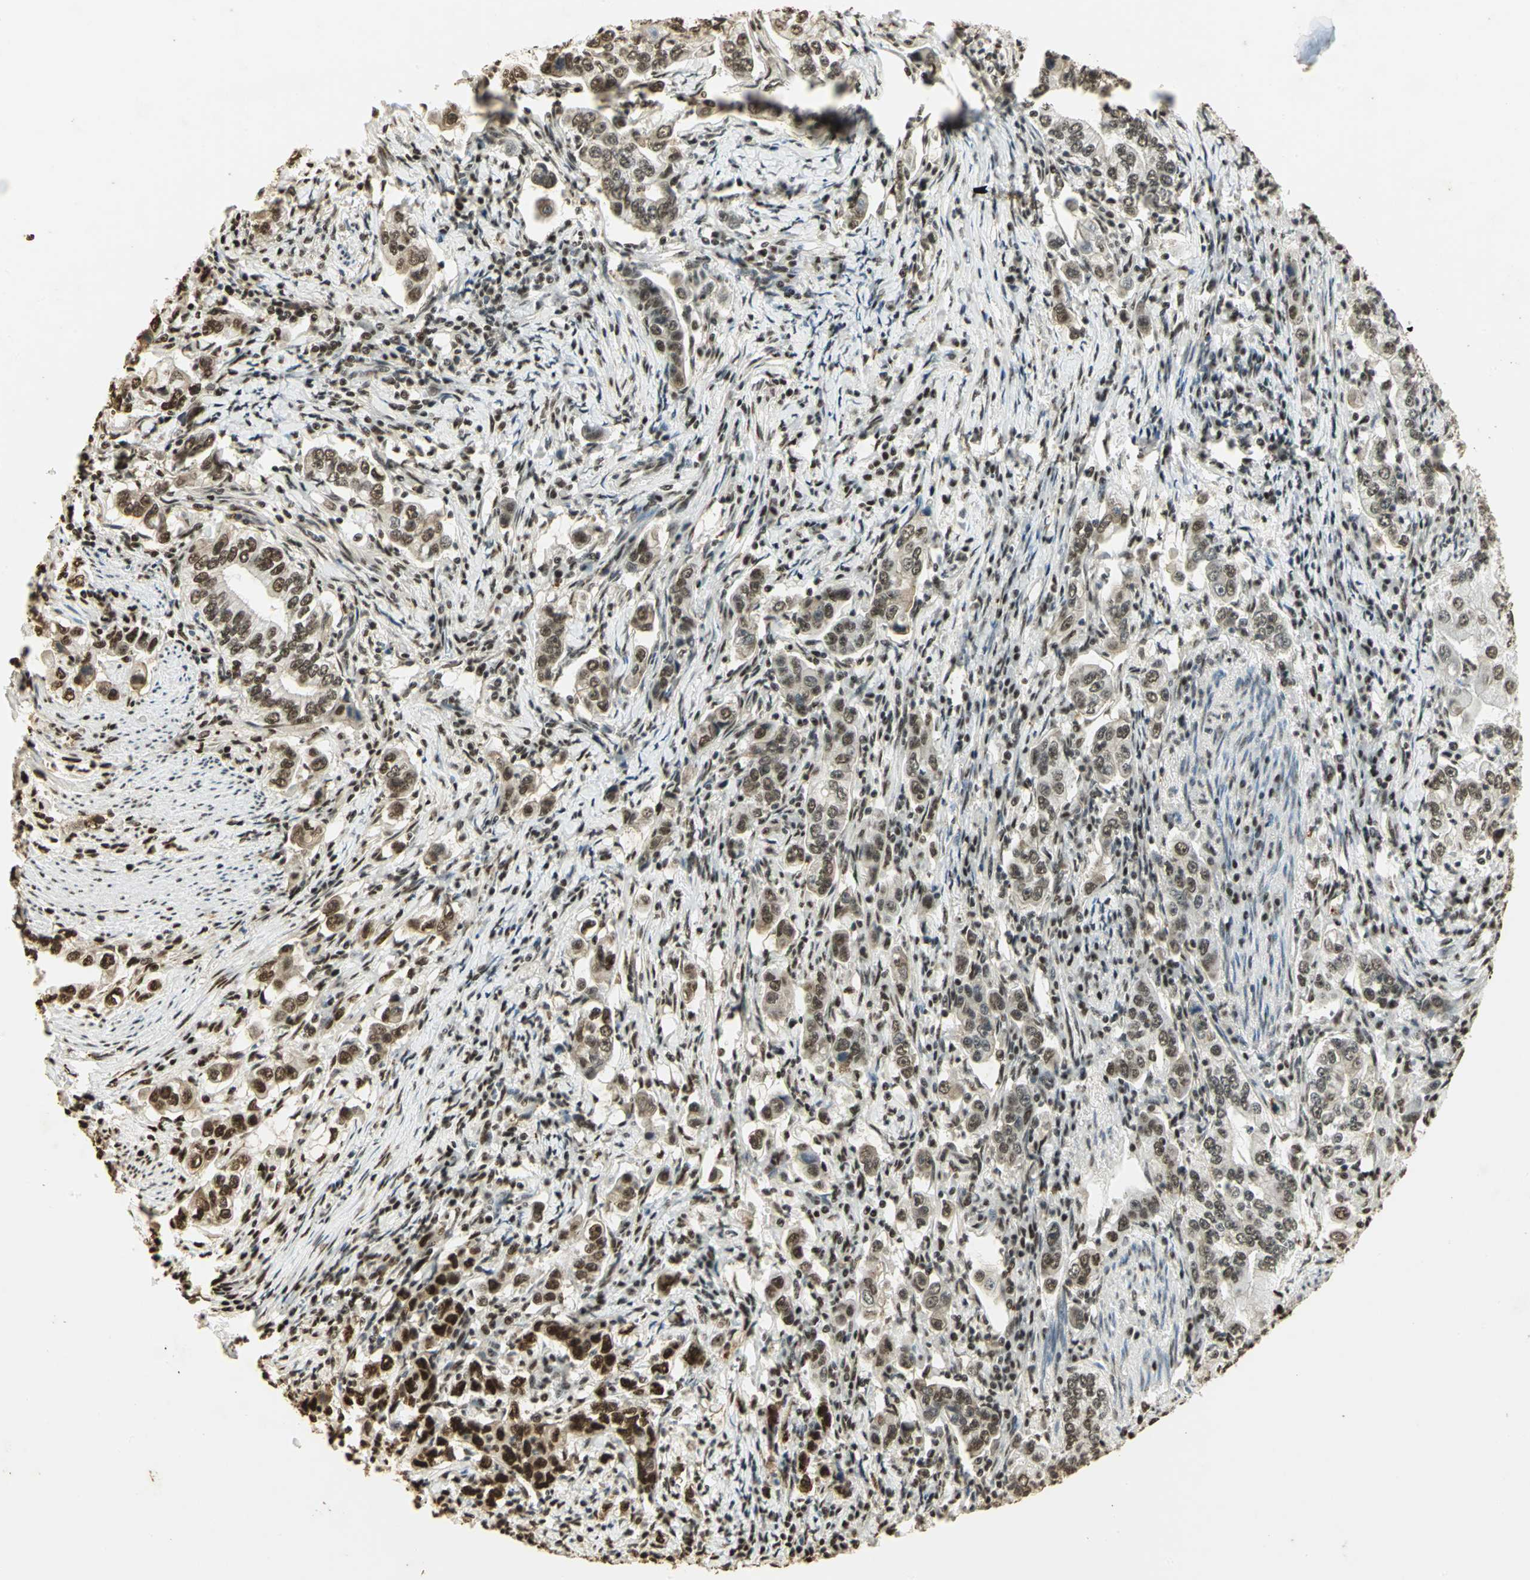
{"staining": {"intensity": "strong", "quantity": ">75%", "location": "cytoplasmic/membranous,nuclear"}, "tissue": "stomach cancer", "cell_type": "Tumor cells", "image_type": "cancer", "snomed": [{"axis": "morphology", "description": "Adenocarcinoma, NOS"}, {"axis": "topography", "description": "Stomach, lower"}], "caption": "Immunohistochemistry (IHC) micrograph of adenocarcinoma (stomach) stained for a protein (brown), which exhibits high levels of strong cytoplasmic/membranous and nuclear staining in about >75% of tumor cells.", "gene": "SET", "patient": {"sex": "female", "age": 72}}